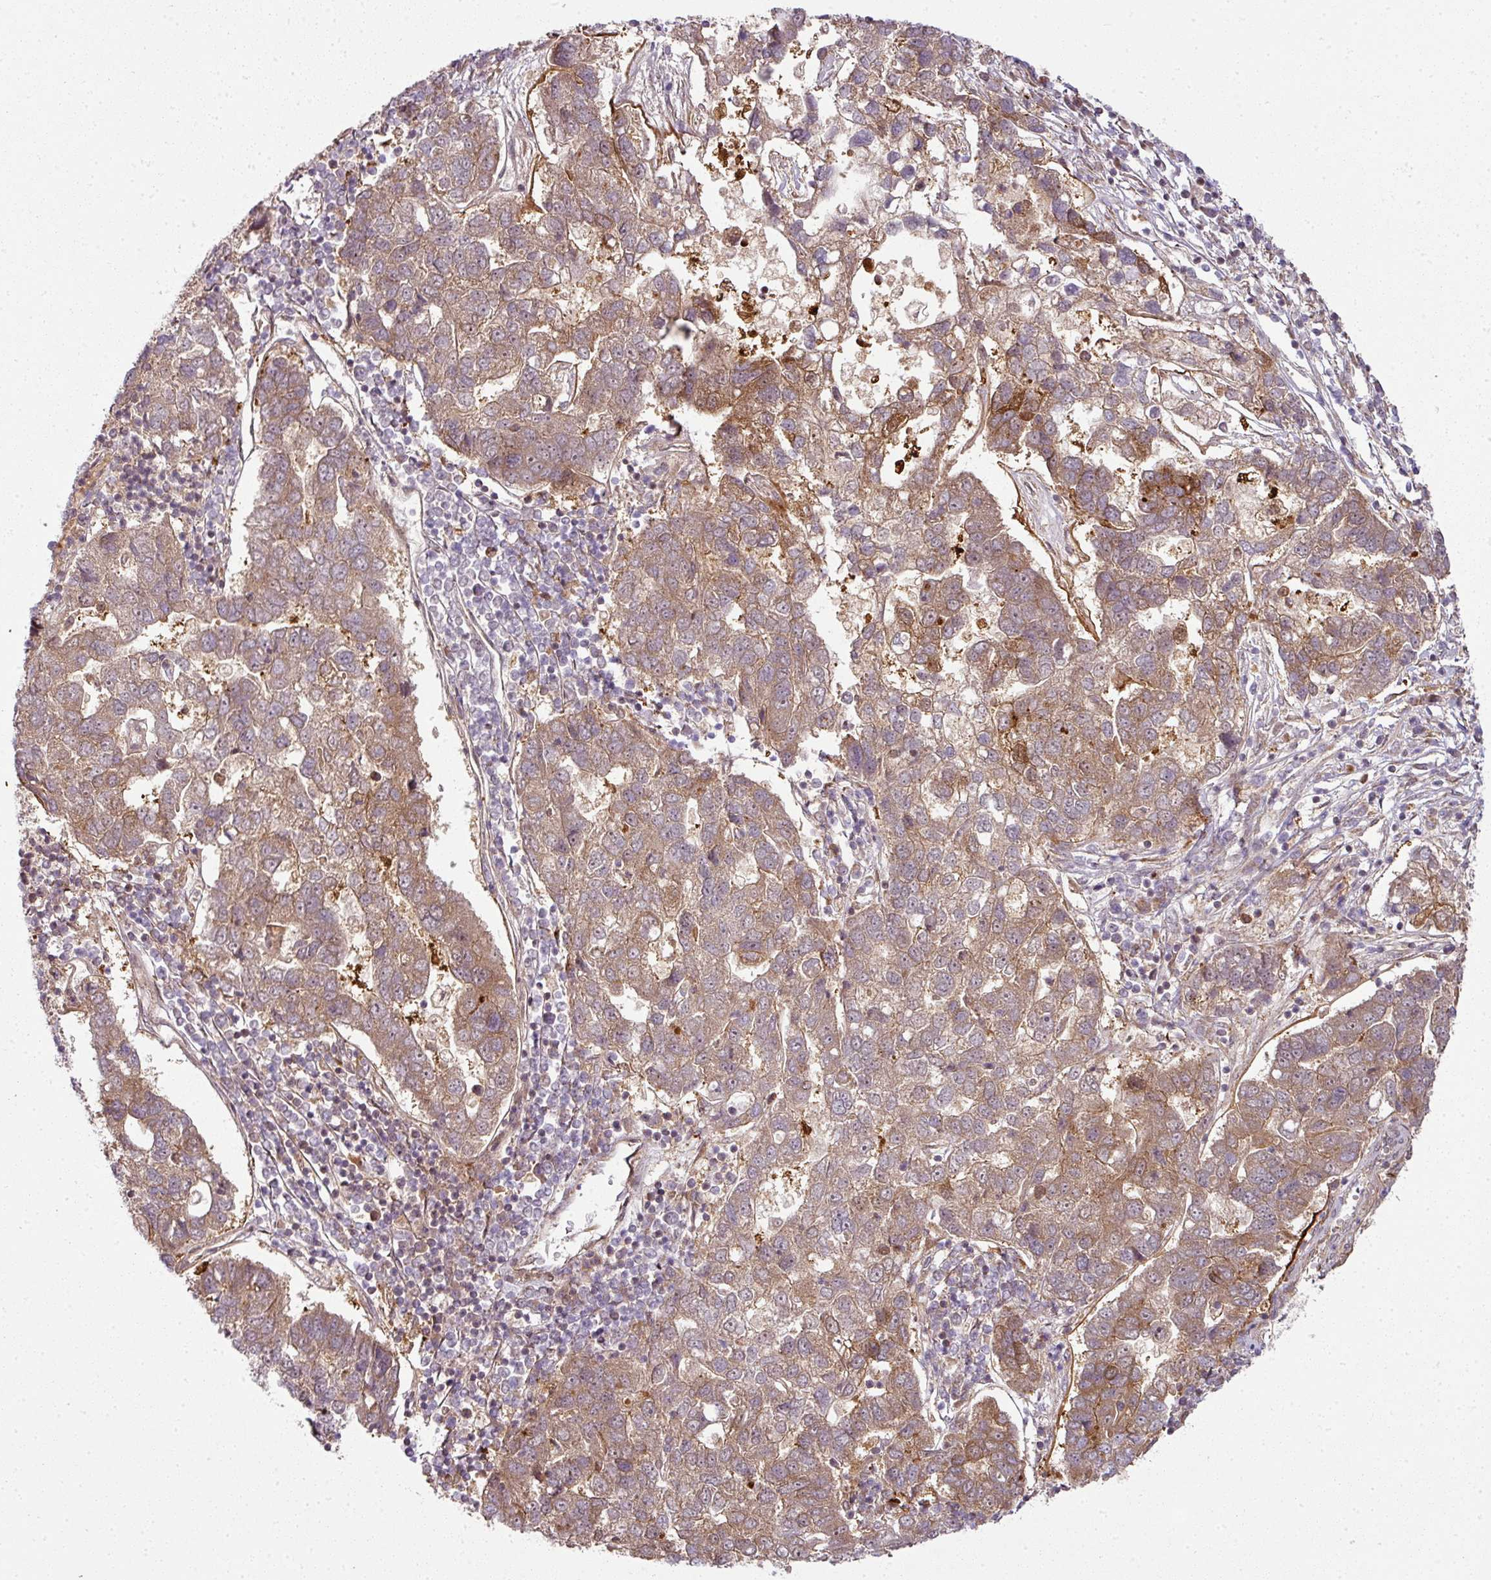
{"staining": {"intensity": "moderate", "quantity": ">75%", "location": "cytoplasmic/membranous"}, "tissue": "pancreatic cancer", "cell_type": "Tumor cells", "image_type": "cancer", "snomed": [{"axis": "morphology", "description": "Adenocarcinoma, NOS"}, {"axis": "topography", "description": "Pancreas"}], "caption": "Approximately >75% of tumor cells in pancreatic cancer (adenocarcinoma) reveal moderate cytoplasmic/membranous protein expression as visualized by brown immunohistochemical staining.", "gene": "ATAT1", "patient": {"sex": "female", "age": 61}}